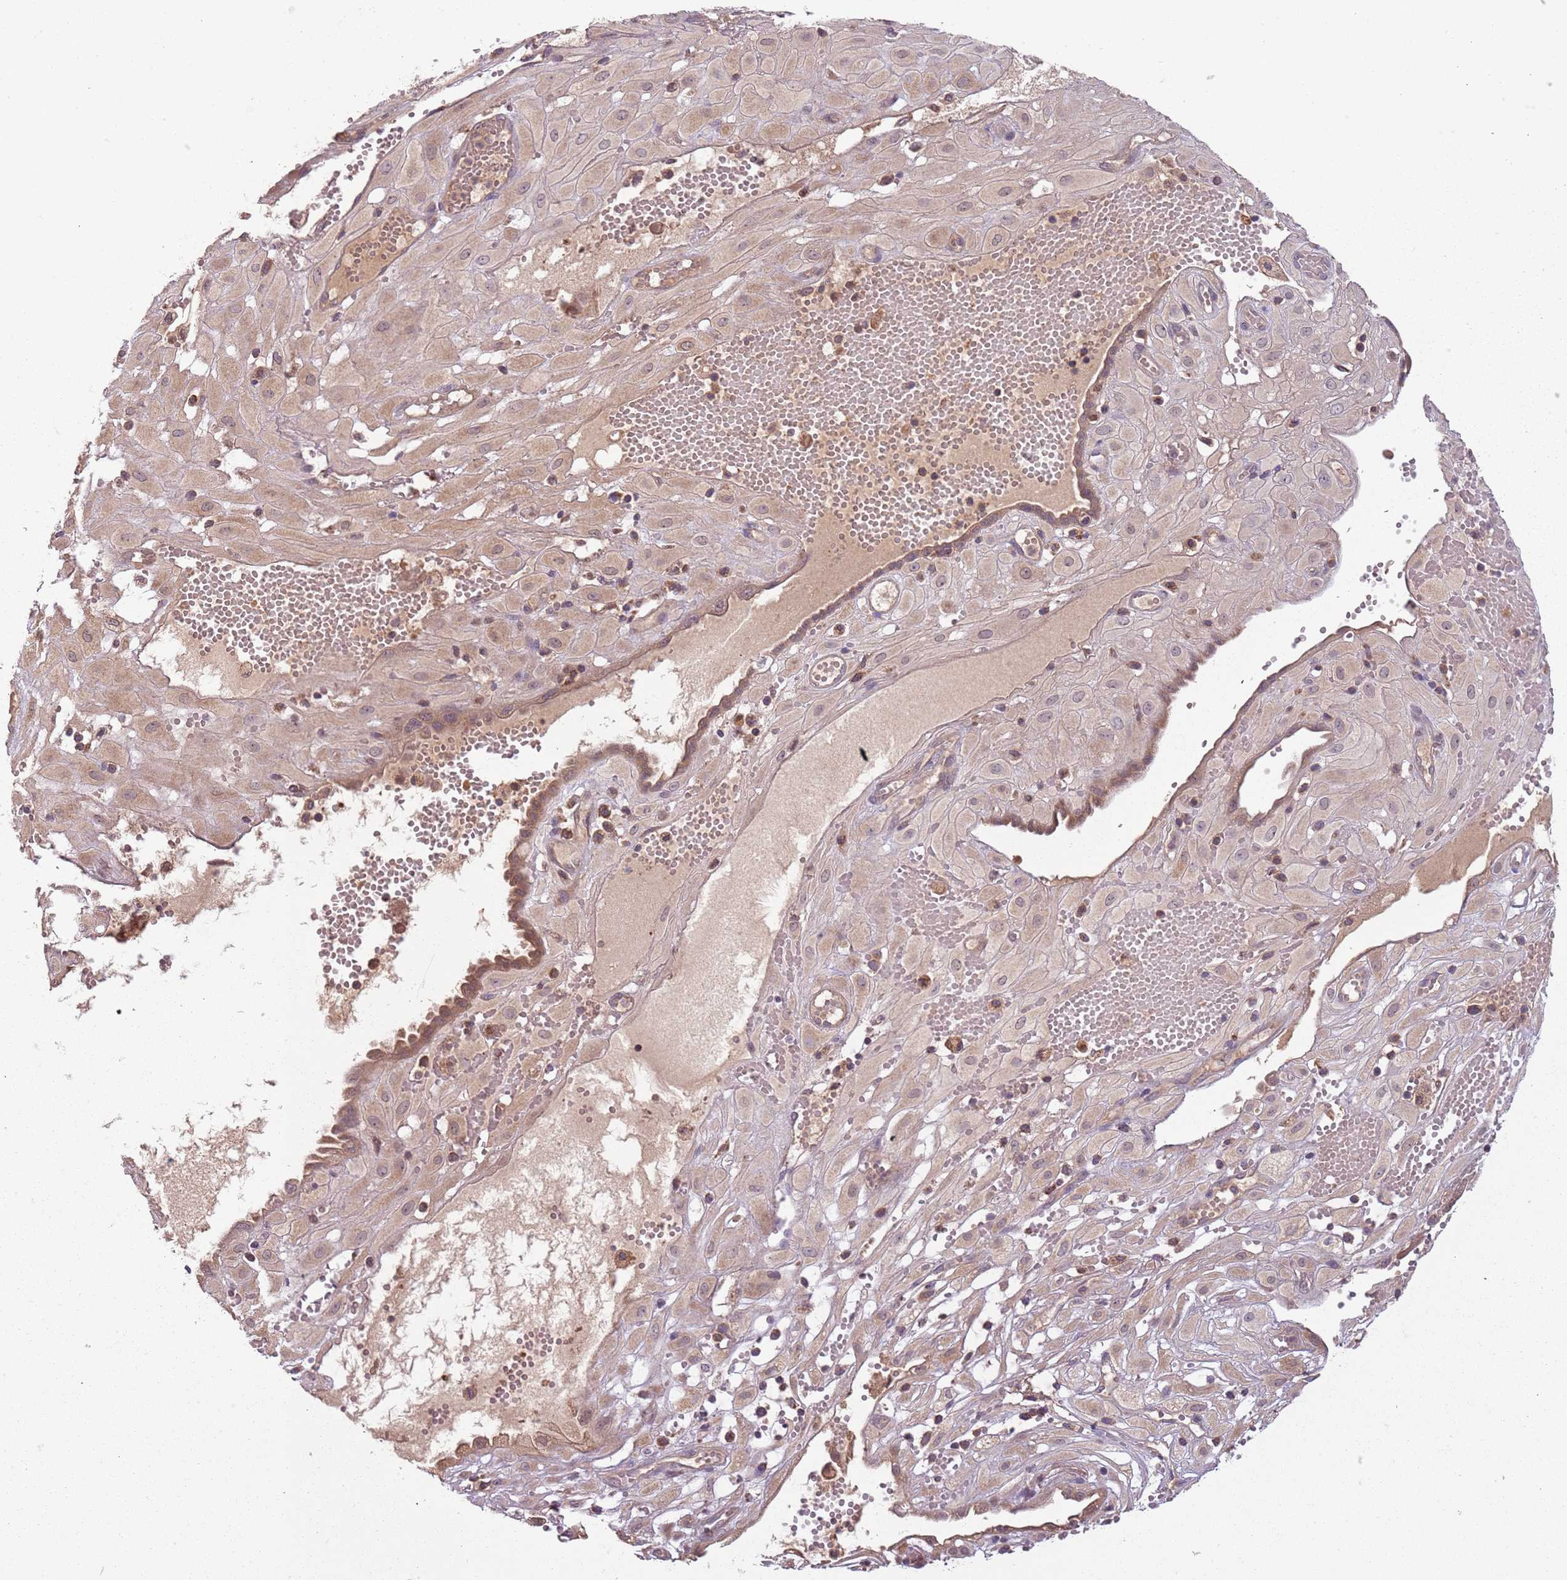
{"staining": {"intensity": "weak", "quantity": ">75%", "location": "cytoplasmic/membranous"}, "tissue": "cervical cancer", "cell_type": "Tumor cells", "image_type": "cancer", "snomed": [{"axis": "morphology", "description": "Squamous cell carcinoma, NOS"}, {"axis": "topography", "description": "Cervix"}], "caption": "Immunohistochemistry staining of cervical cancer (squamous cell carcinoma), which exhibits low levels of weak cytoplasmic/membranous expression in about >75% of tumor cells indicating weak cytoplasmic/membranous protein expression. The staining was performed using DAB (brown) for protein detection and nuclei were counterstained in hematoxylin (blue).", "gene": "FECH", "patient": {"sex": "female", "age": 36}}